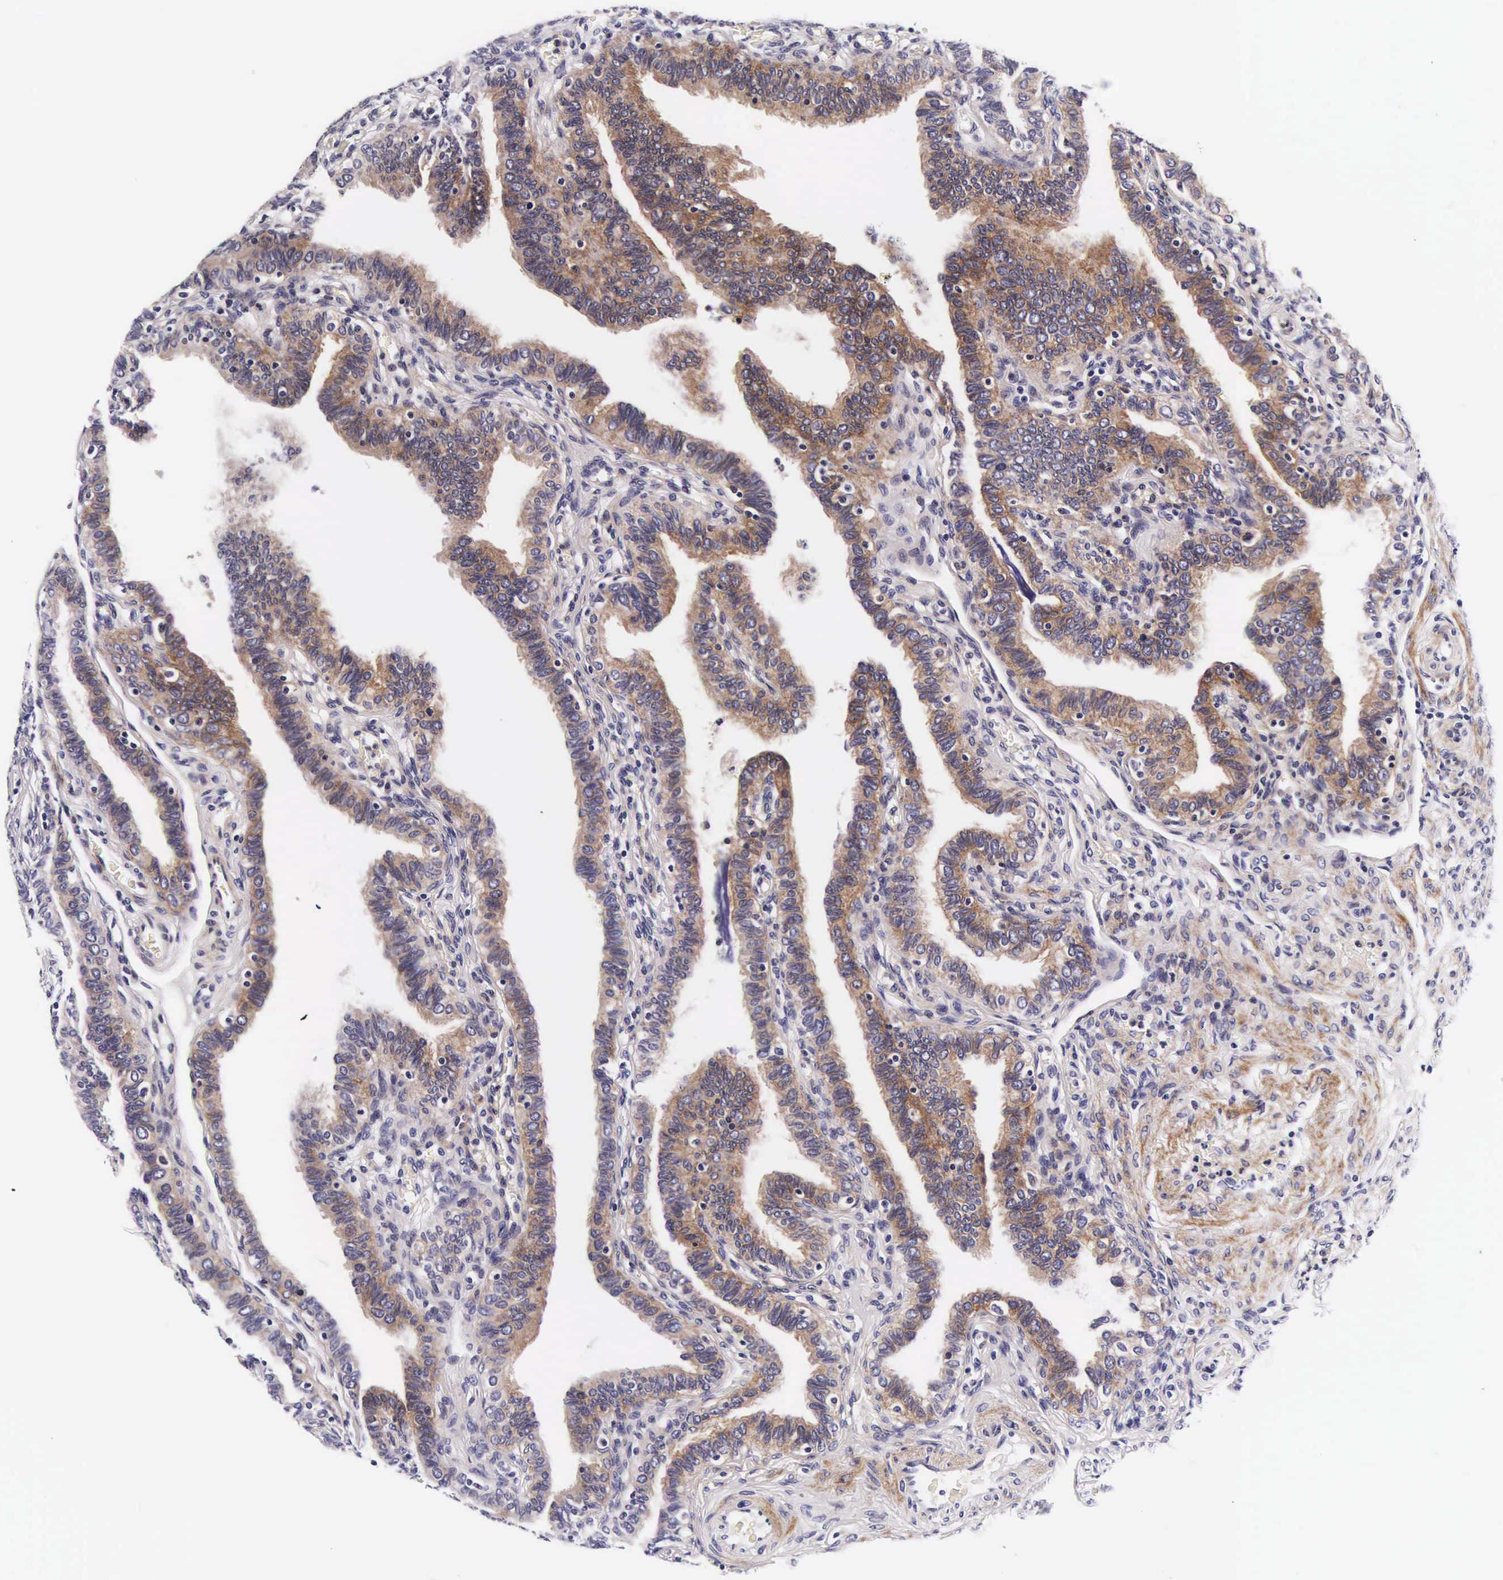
{"staining": {"intensity": "weak", "quantity": "25%-75%", "location": "cytoplasmic/membranous"}, "tissue": "fallopian tube", "cell_type": "Glandular cells", "image_type": "normal", "snomed": [{"axis": "morphology", "description": "Normal tissue, NOS"}, {"axis": "topography", "description": "Fallopian tube"}], "caption": "Protein staining of benign fallopian tube exhibits weak cytoplasmic/membranous staining in approximately 25%-75% of glandular cells. (DAB = brown stain, brightfield microscopy at high magnification).", "gene": "UPRT", "patient": {"sex": "female", "age": 38}}